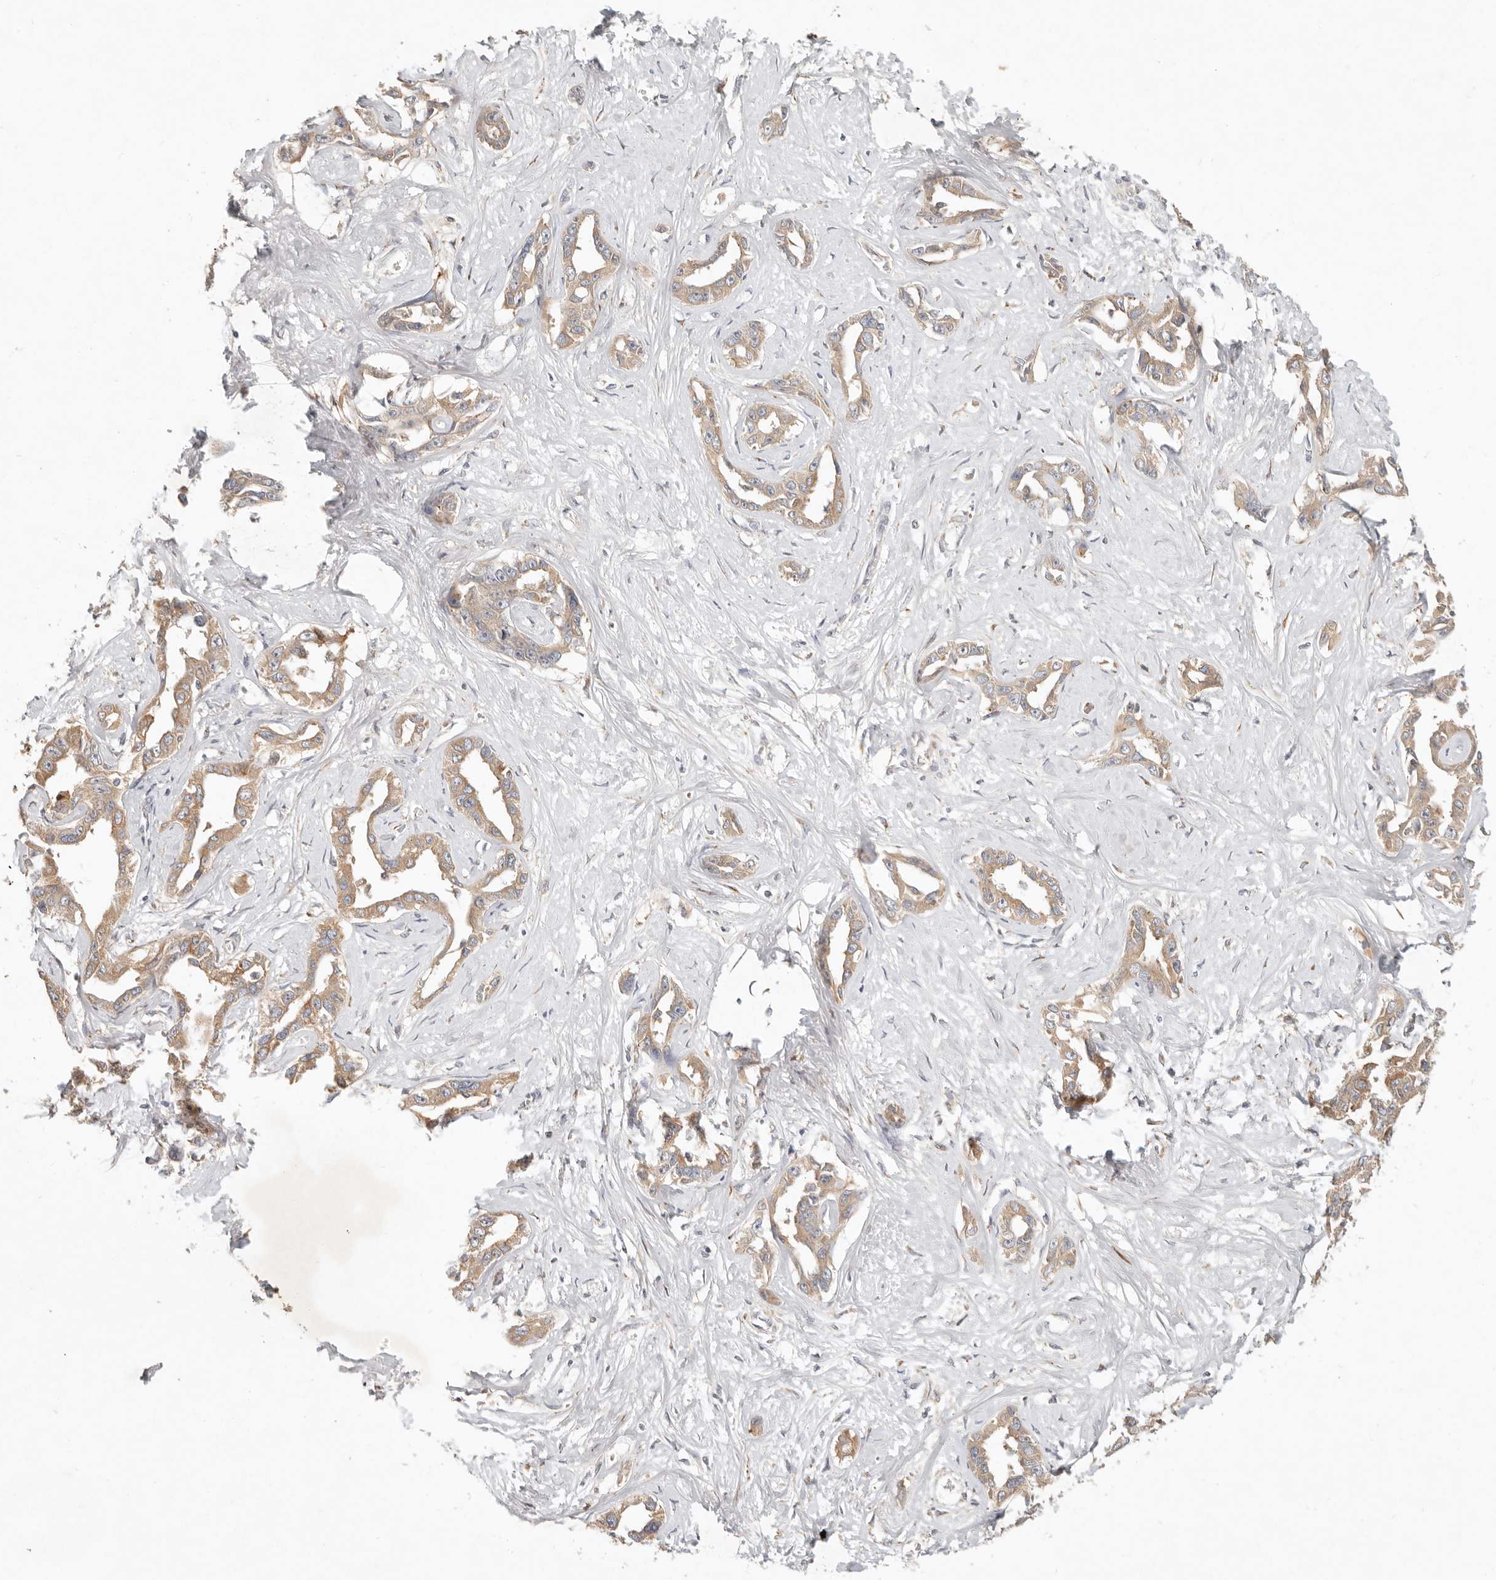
{"staining": {"intensity": "moderate", "quantity": ">75%", "location": "cytoplasmic/membranous"}, "tissue": "liver cancer", "cell_type": "Tumor cells", "image_type": "cancer", "snomed": [{"axis": "morphology", "description": "Cholangiocarcinoma"}, {"axis": "topography", "description": "Liver"}], "caption": "This image displays IHC staining of human cholangiocarcinoma (liver), with medium moderate cytoplasmic/membranous staining in about >75% of tumor cells.", "gene": "ARHGEF10L", "patient": {"sex": "male", "age": 59}}